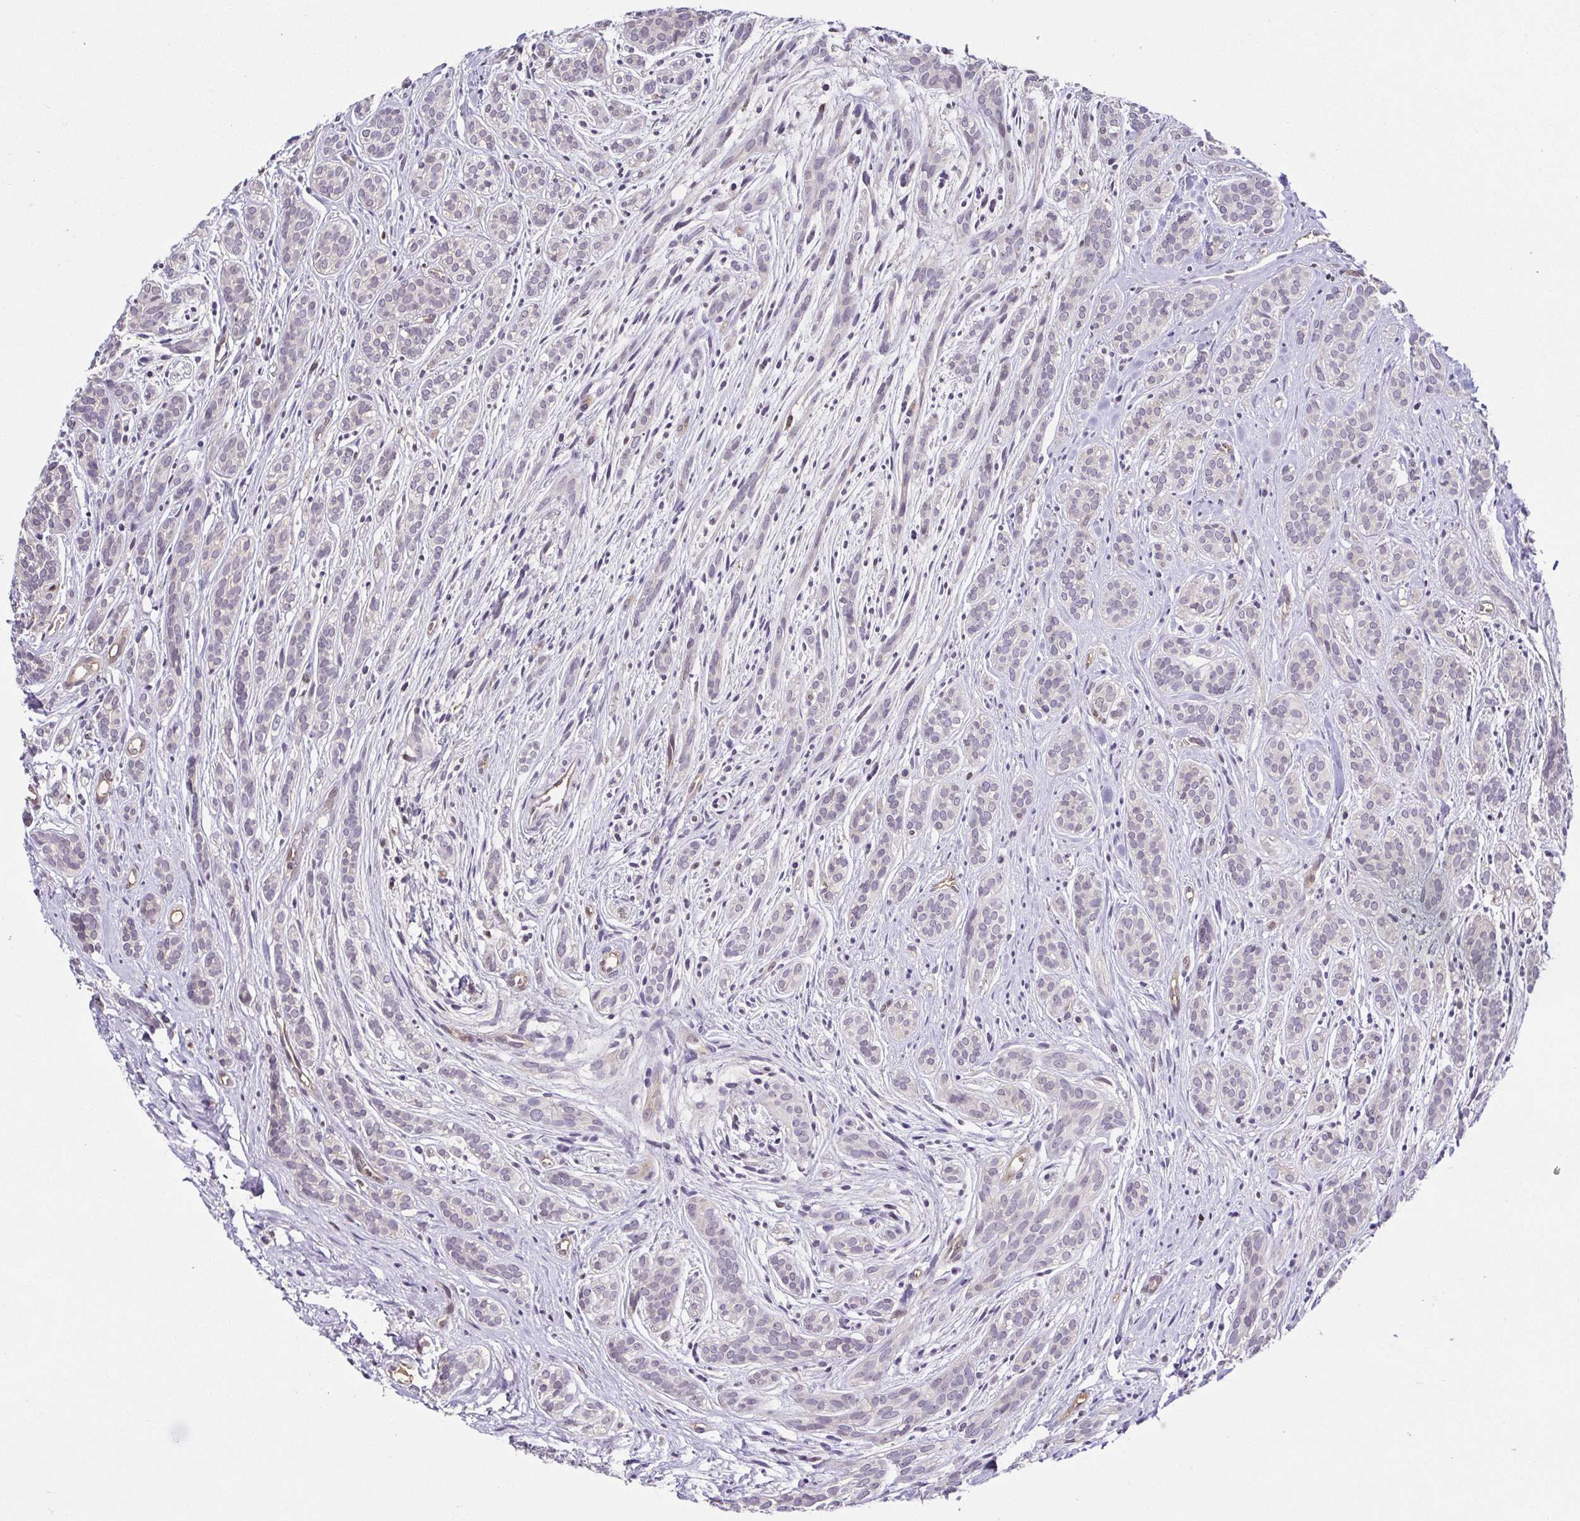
{"staining": {"intensity": "weak", "quantity": "<25%", "location": "nuclear"}, "tissue": "head and neck cancer", "cell_type": "Tumor cells", "image_type": "cancer", "snomed": [{"axis": "morphology", "description": "Adenocarcinoma, NOS"}, {"axis": "topography", "description": "Head-Neck"}], "caption": "This histopathology image is of adenocarcinoma (head and neck) stained with immunohistochemistry to label a protein in brown with the nuclei are counter-stained blue. There is no staining in tumor cells.", "gene": "PSMB9", "patient": {"sex": "female", "age": 57}}